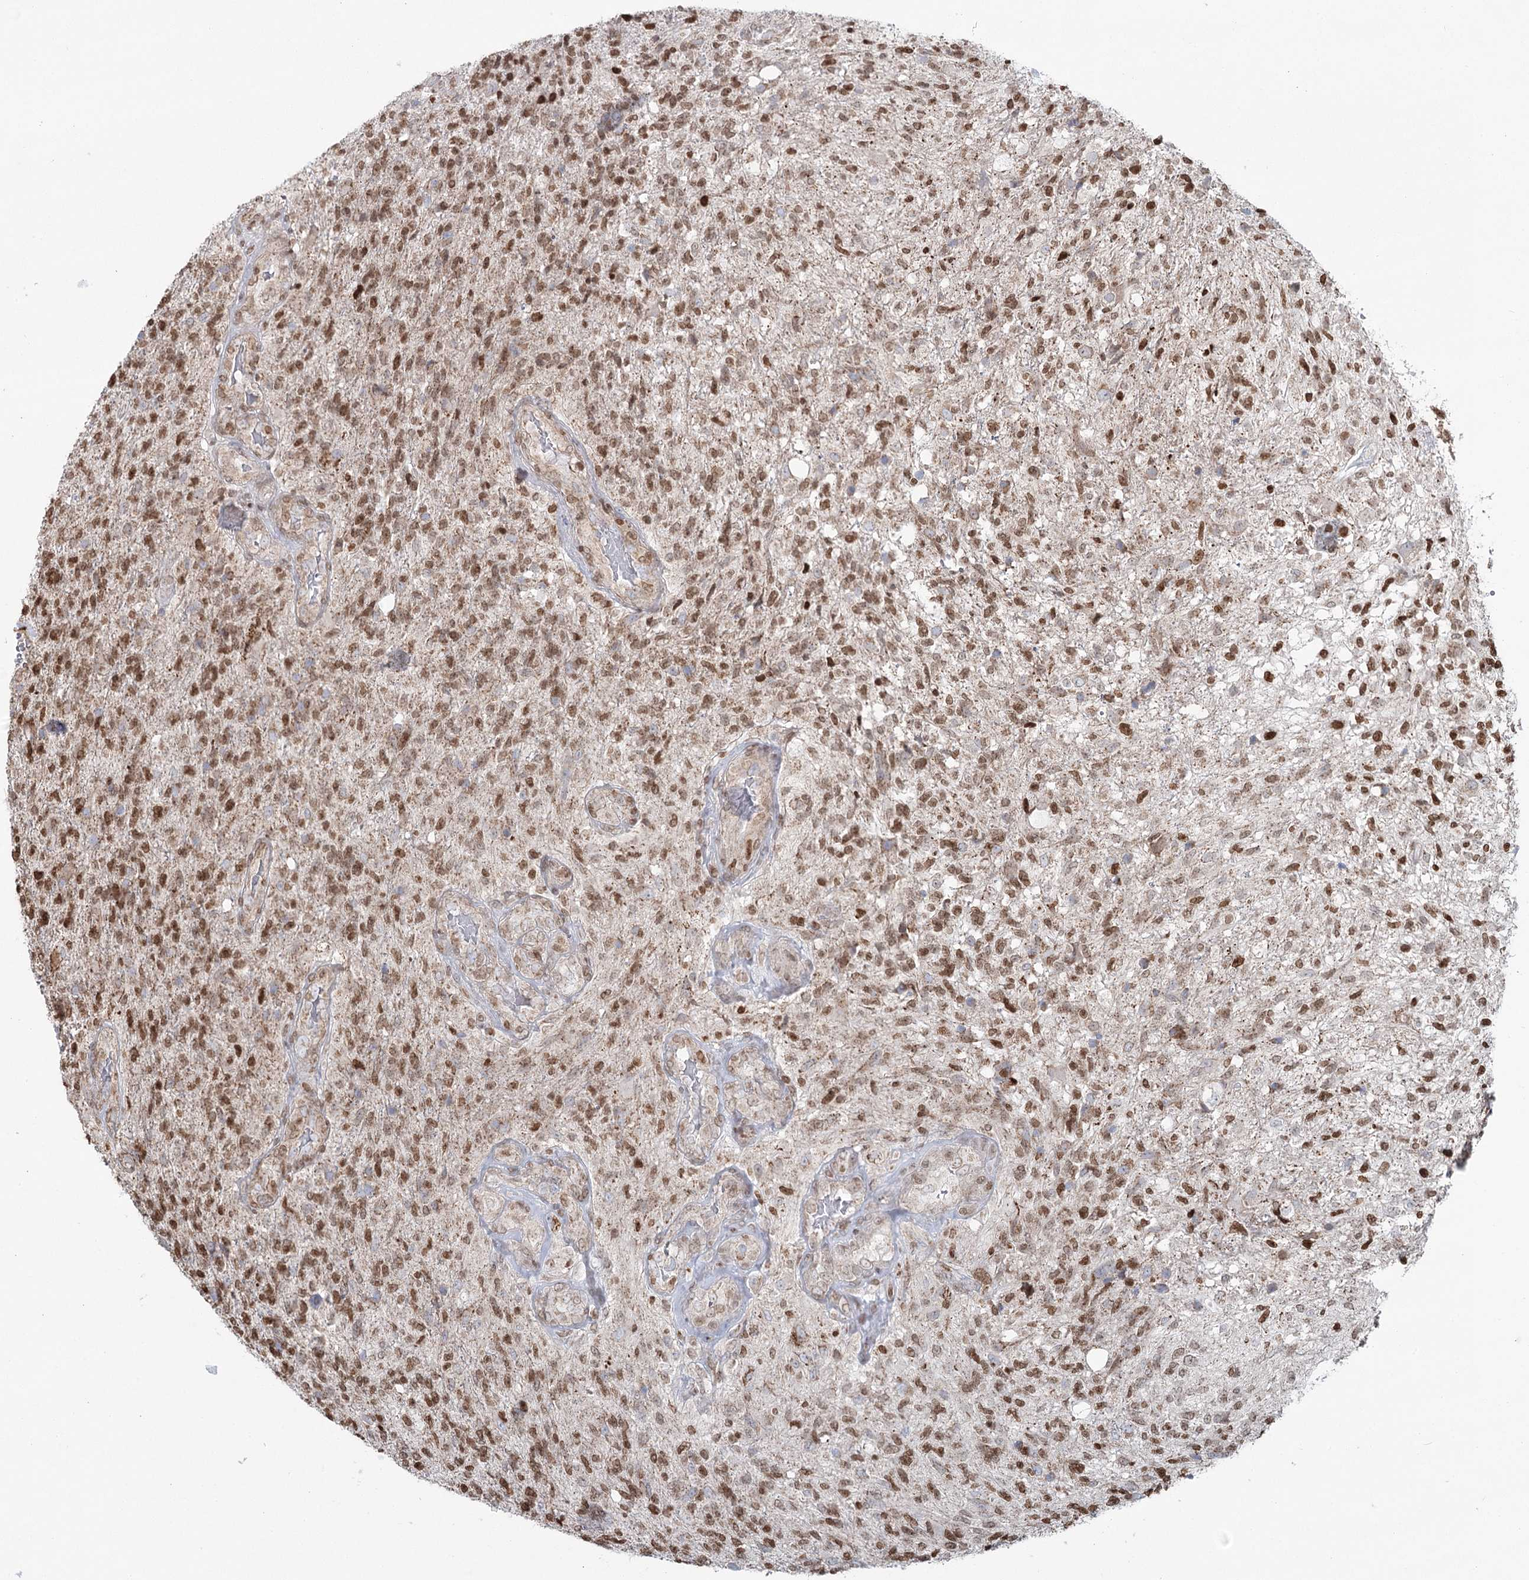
{"staining": {"intensity": "moderate", "quantity": ">75%", "location": "nuclear"}, "tissue": "glioma", "cell_type": "Tumor cells", "image_type": "cancer", "snomed": [{"axis": "morphology", "description": "Glioma, malignant, High grade"}, {"axis": "topography", "description": "Brain"}], "caption": "Immunohistochemical staining of glioma shows medium levels of moderate nuclear protein staining in about >75% of tumor cells.", "gene": "PDHX", "patient": {"sex": "male", "age": 56}}